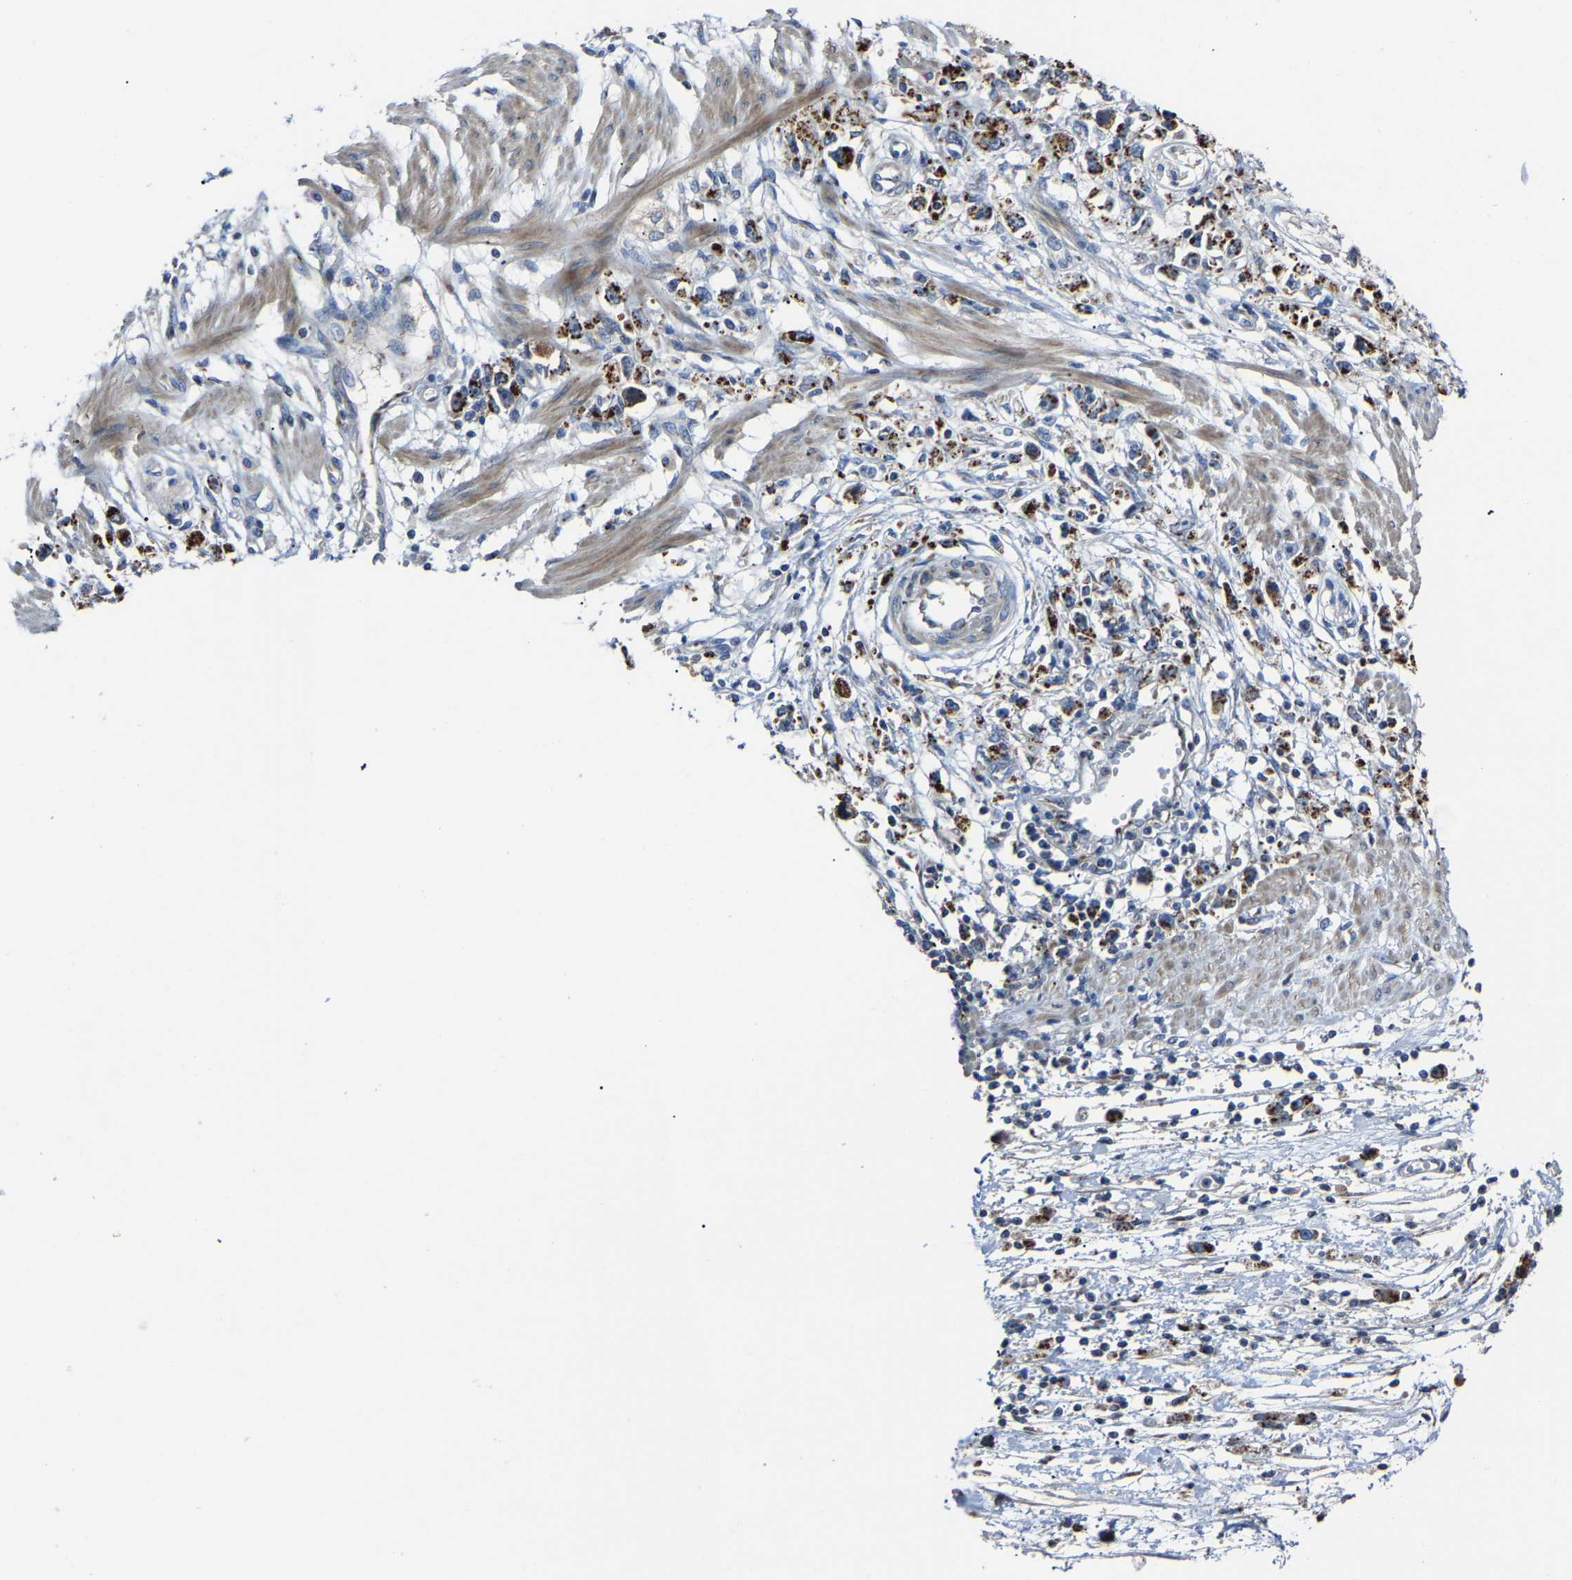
{"staining": {"intensity": "moderate", "quantity": ">75%", "location": "cytoplasmic/membranous"}, "tissue": "stomach cancer", "cell_type": "Tumor cells", "image_type": "cancer", "snomed": [{"axis": "morphology", "description": "Adenocarcinoma, NOS"}, {"axis": "topography", "description": "Stomach"}], "caption": "Protein staining of adenocarcinoma (stomach) tissue shows moderate cytoplasmic/membranous staining in approximately >75% of tumor cells.", "gene": "CANT1", "patient": {"sex": "female", "age": 59}}